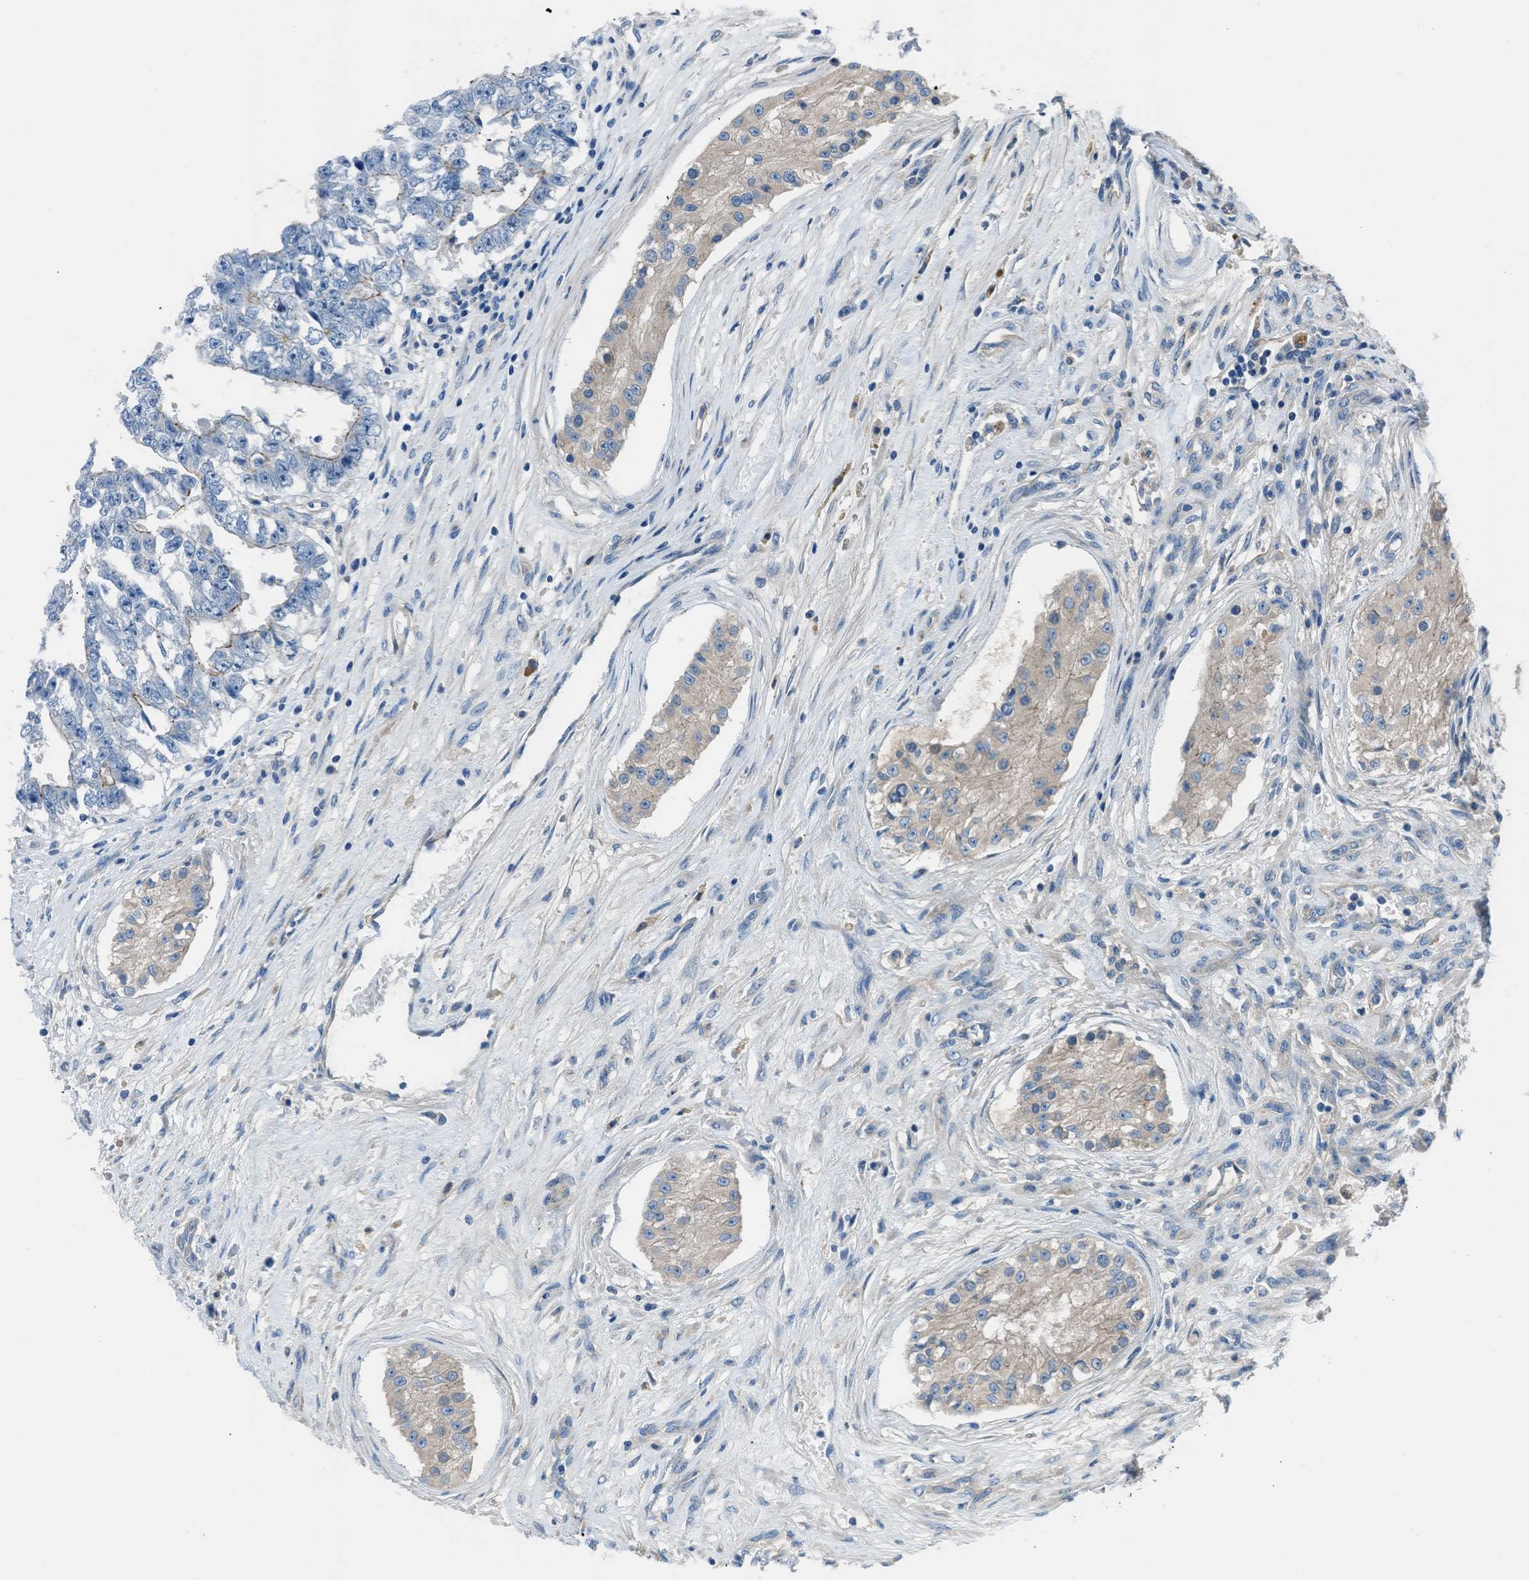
{"staining": {"intensity": "negative", "quantity": "none", "location": "none"}, "tissue": "testis cancer", "cell_type": "Tumor cells", "image_type": "cancer", "snomed": [{"axis": "morphology", "description": "Carcinoma, Embryonal, NOS"}, {"axis": "topography", "description": "Testis"}], "caption": "Embryonal carcinoma (testis) was stained to show a protein in brown. There is no significant positivity in tumor cells.", "gene": "SLC38A6", "patient": {"sex": "male", "age": 25}}